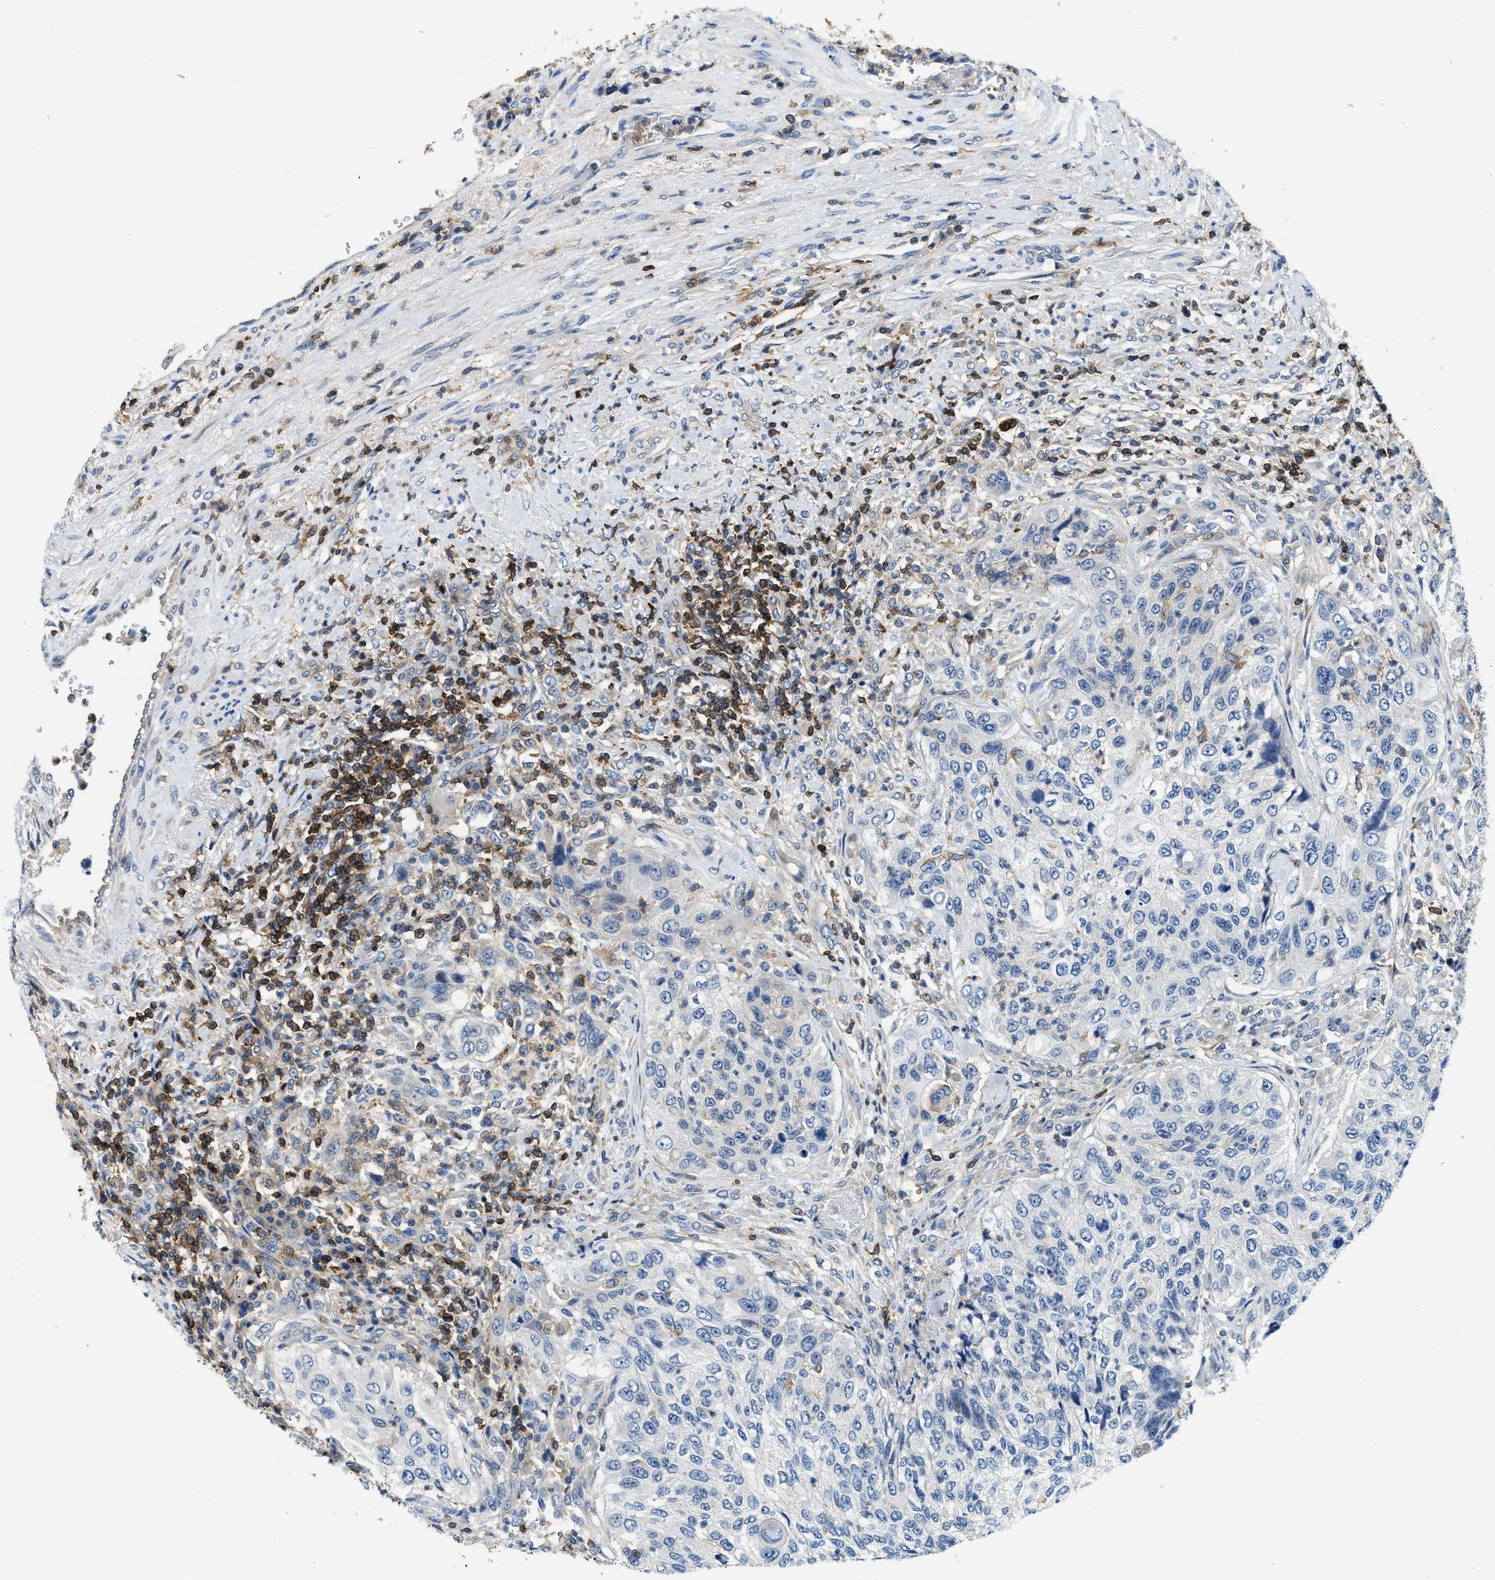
{"staining": {"intensity": "negative", "quantity": "none", "location": "none"}, "tissue": "urothelial cancer", "cell_type": "Tumor cells", "image_type": "cancer", "snomed": [{"axis": "morphology", "description": "Urothelial carcinoma, High grade"}, {"axis": "topography", "description": "Urinary bladder"}], "caption": "A micrograph of human high-grade urothelial carcinoma is negative for staining in tumor cells.", "gene": "MYO1G", "patient": {"sex": "female", "age": 60}}